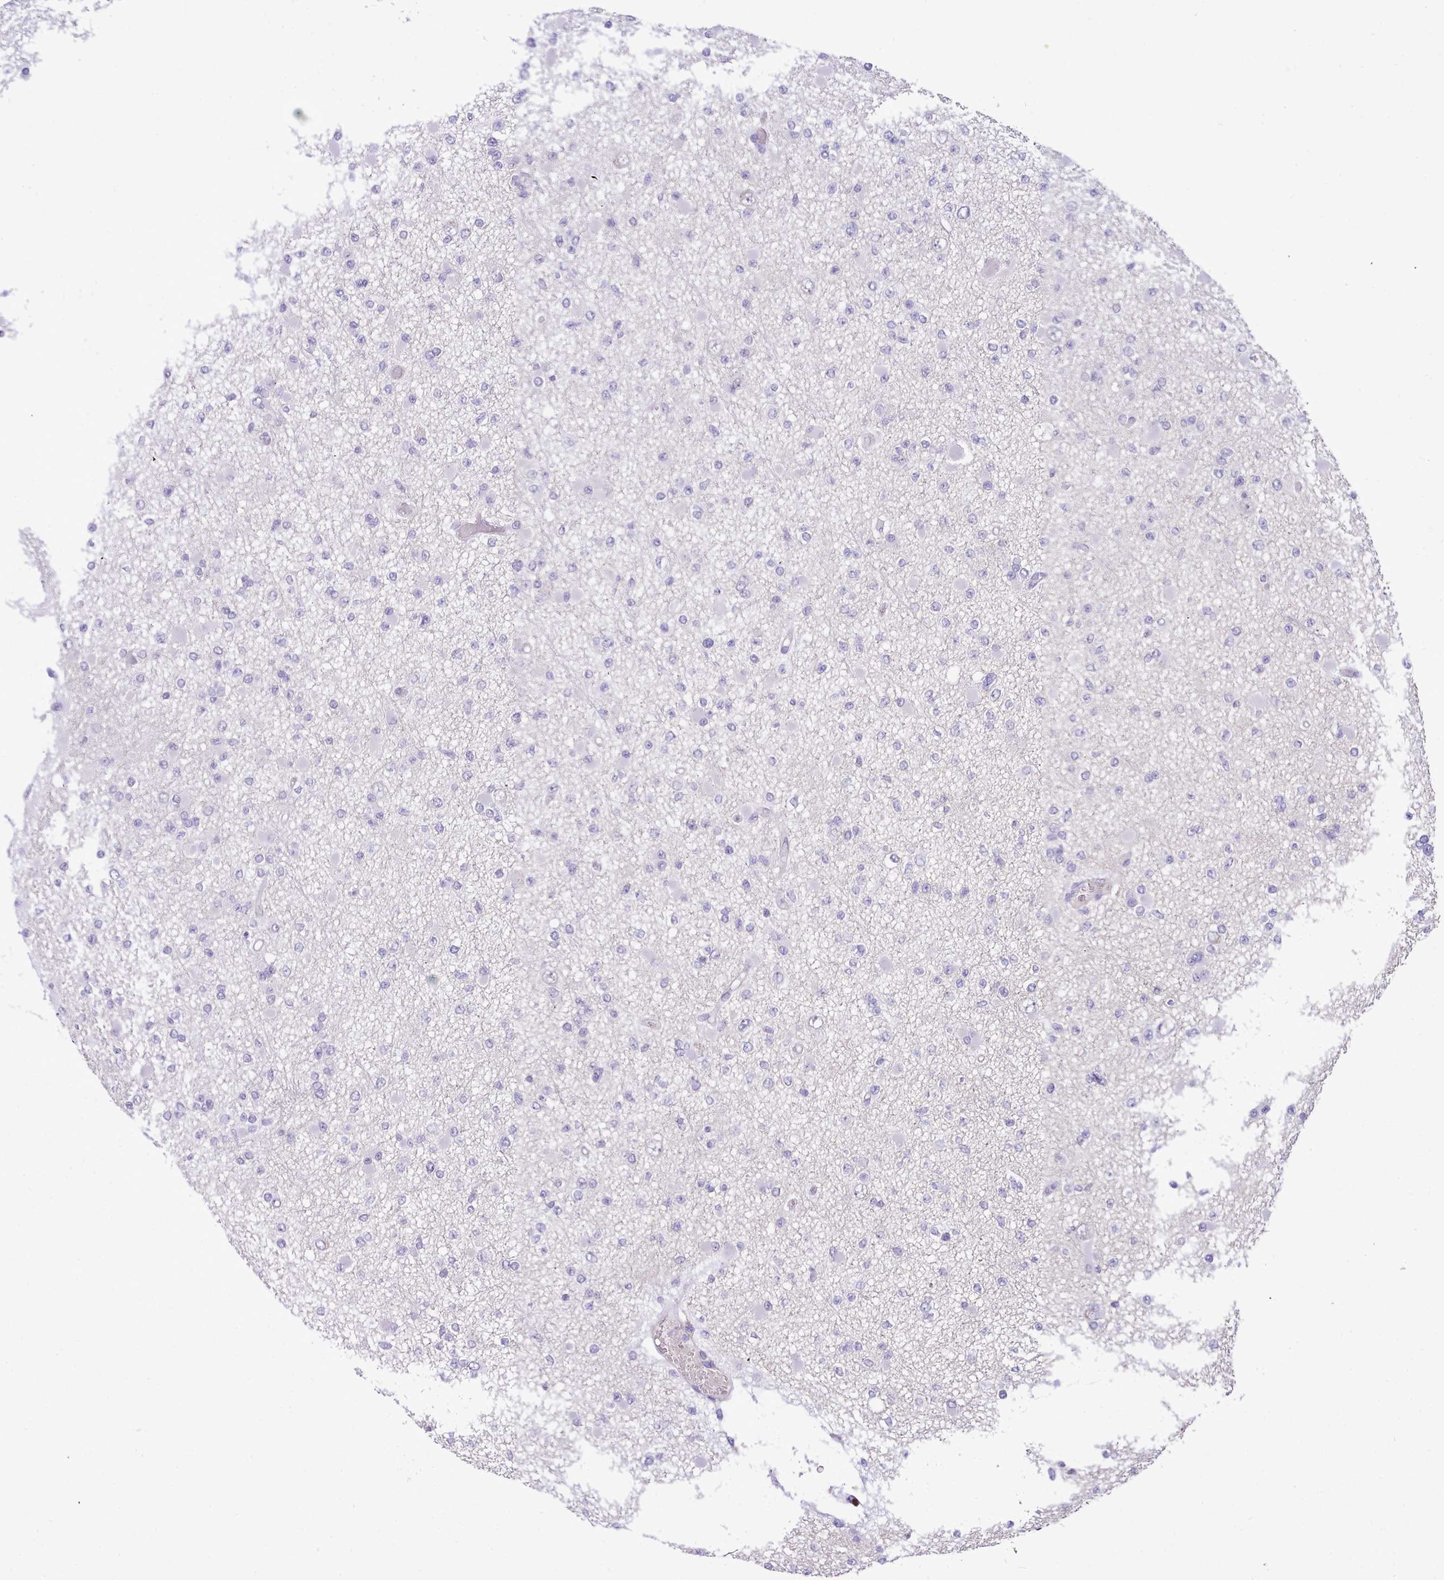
{"staining": {"intensity": "negative", "quantity": "none", "location": "none"}, "tissue": "glioma", "cell_type": "Tumor cells", "image_type": "cancer", "snomed": [{"axis": "morphology", "description": "Glioma, malignant, Low grade"}, {"axis": "topography", "description": "Brain"}], "caption": "Immunohistochemistry image of human malignant glioma (low-grade) stained for a protein (brown), which reveals no staining in tumor cells.", "gene": "LRRC37A", "patient": {"sex": "female", "age": 22}}